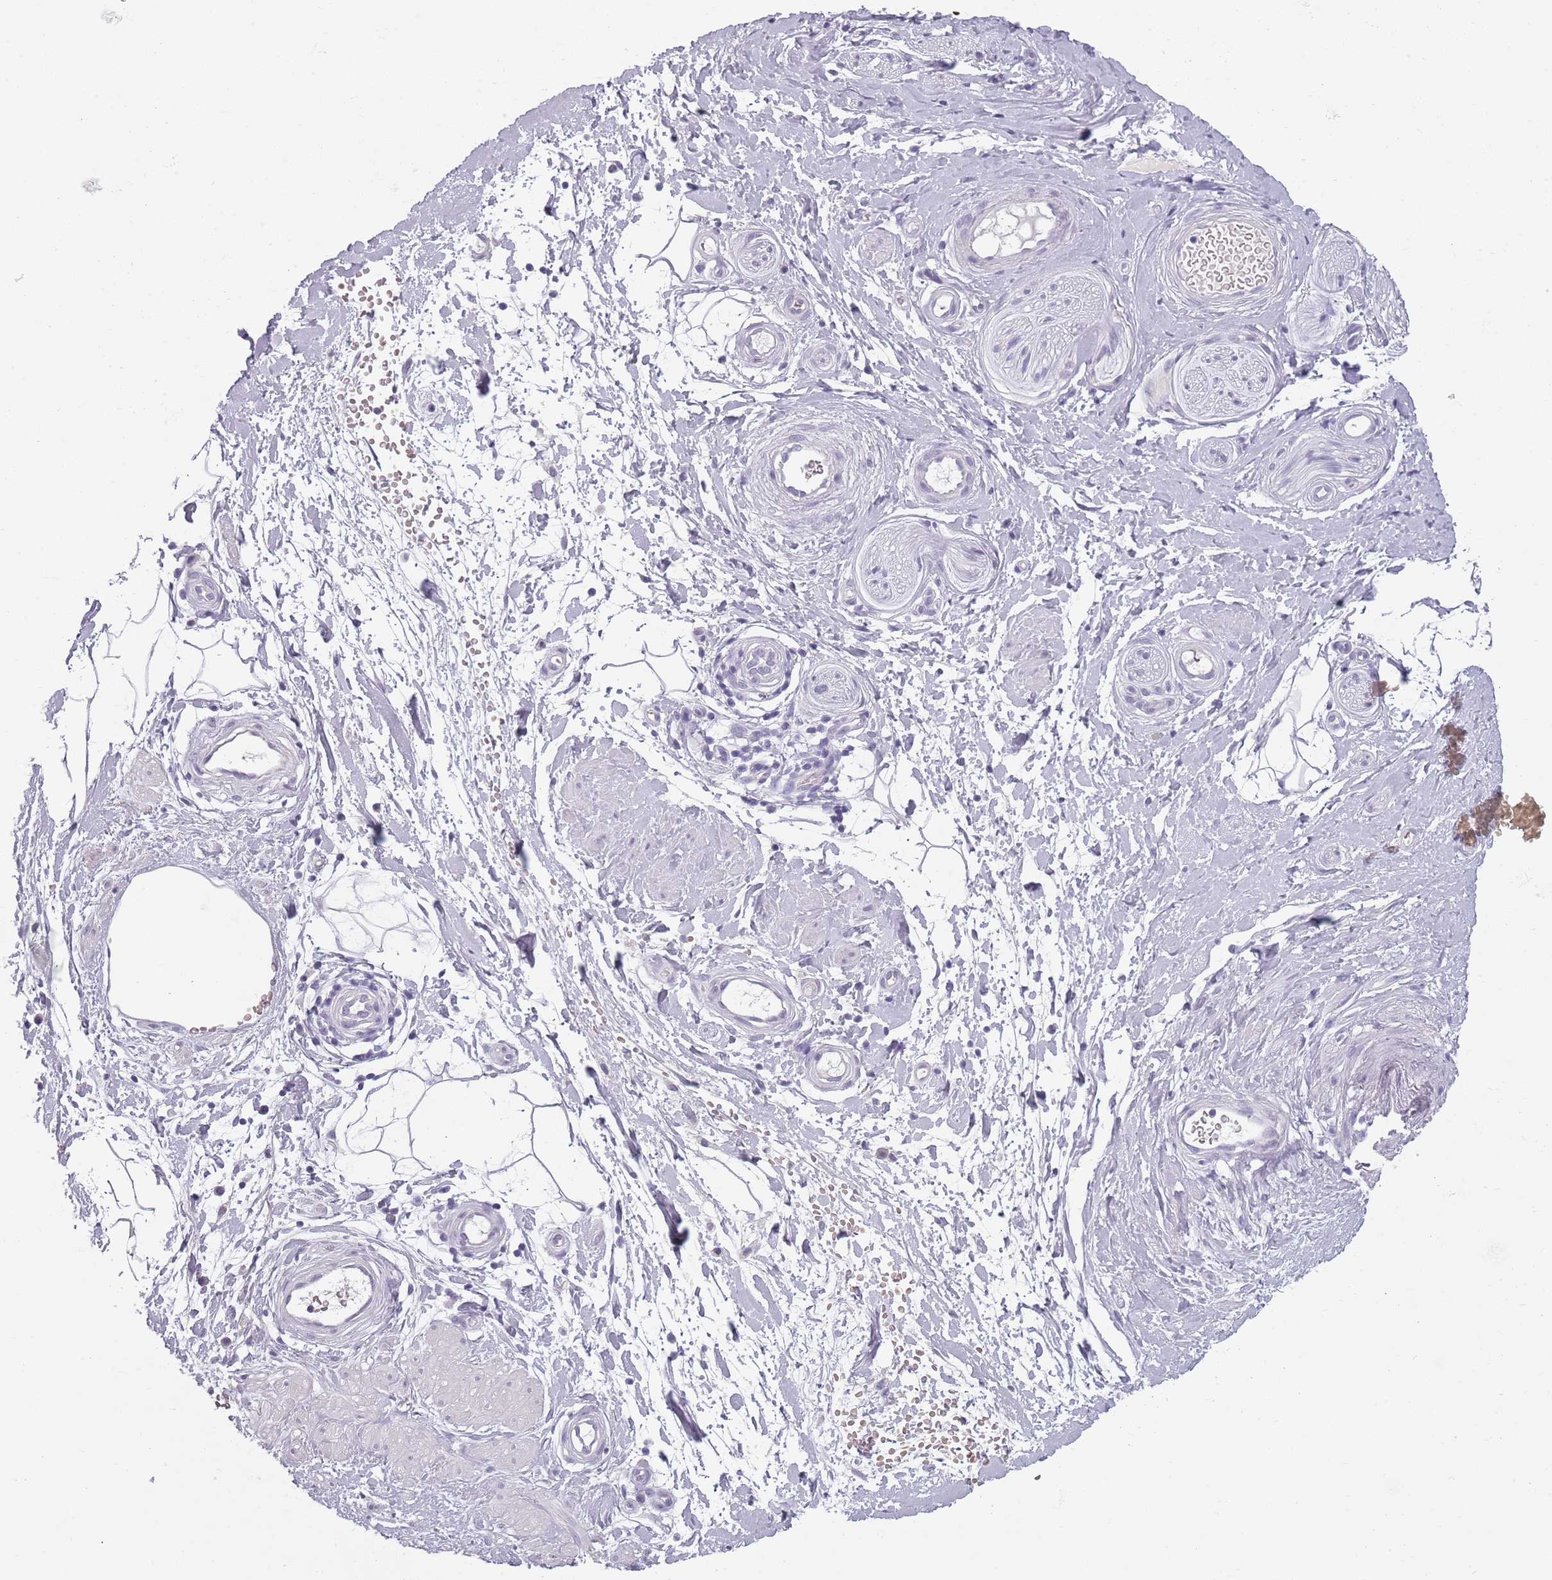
{"staining": {"intensity": "negative", "quantity": "none", "location": "none"}, "tissue": "adipose tissue", "cell_type": "Adipocytes", "image_type": "normal", "snomed": [{"axis": "morphology", "description": "Normal tissue, NOS"}, {"axis": "topography", "description": "Soft tissue"}, {"axis": "topography", "description": "Vascular tissue"}], "caption": "High magnification brightfield microscopy of normal adipose tissue stained with DAB (3,3'-diaminobenzidine) (brown) and counterstained with hematoxylin (blue): adipocytes show no significant positivity.", "gene": "PIEZO1", "patient": {"sex": "male", "age": 41}}